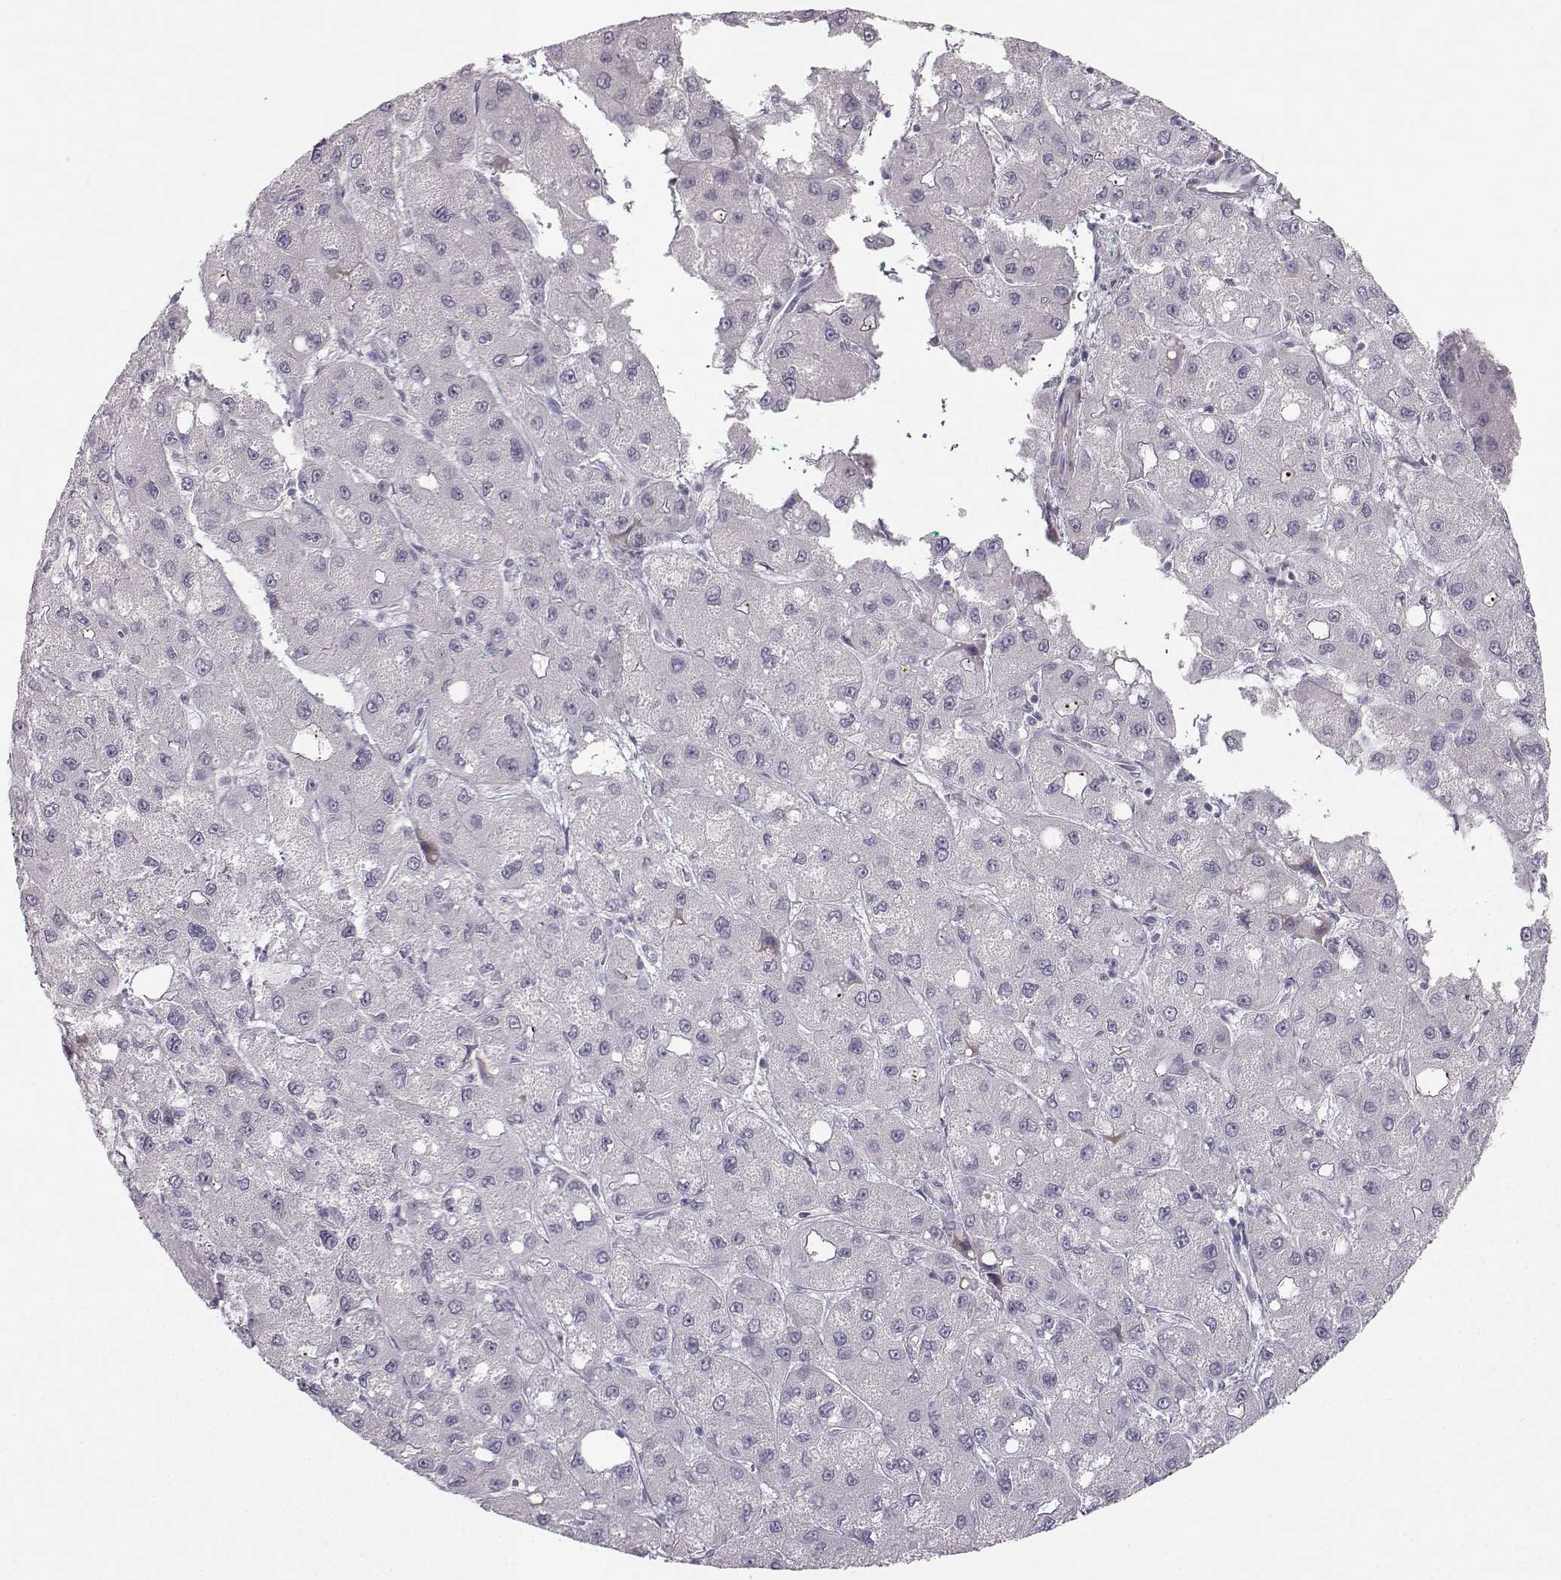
{"staining": {"intensity": "negative", "quantity": "none", "location": "none"}, "tissue": "liver cancer", "cell_type": "Tumor cells", "image_type": "cancer", "snomed": [{"axis": "morphology", "description": "Carcinoma, Hepatocellular, NOS"}, {"axis": "topography", "description": "Liver"}], "caption": "Tumor cells show no significant protein staining in liver cancer (hepatocellular carcinoma). Brightfield microscopy of immunohistochemistry stained with DAB (brown) and hematoxylin (blue), captured at high magnification.", "gene": "CASR", "patient": {"sex": "male", "age": 73}}